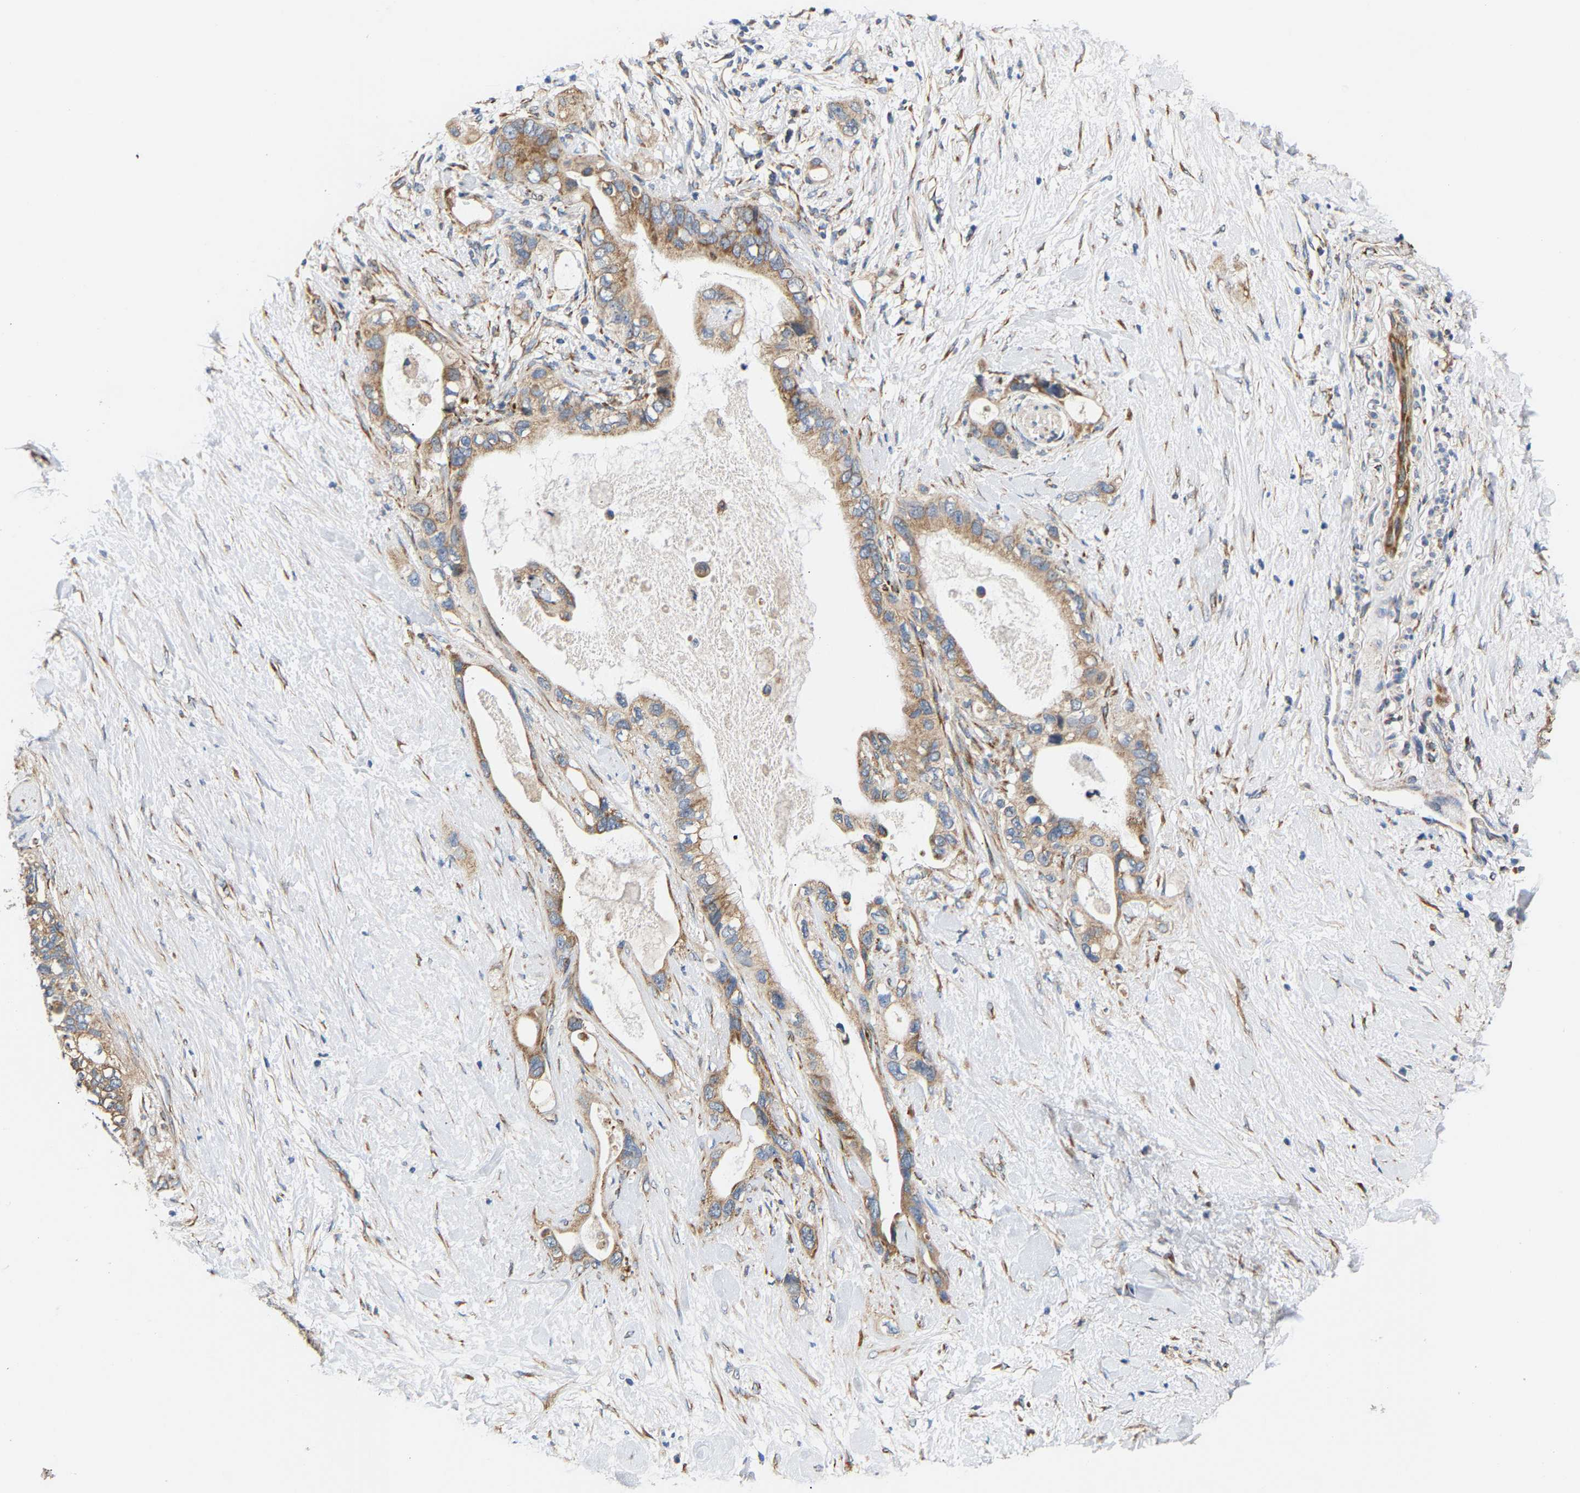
{"staining": {"intensity": "moderate", "quantity": ">75%", "location": "cytoplasmic/membranous"}, "tissue": "pancreatic cancer", "cell_type": "Tumor cells", "image_type": "cancer", "snomed": [{"axis": "morphology", "description": "Adenocarcinoma, NOS"}, {"axis": "topography", "description": "Pancreas"}], "caption": "Pancreatic adenocarcinoma stained for a protein demonstrates moderate cytoplasmic/membranous positivity in tumor cells.", "gene": "TMEM168", "patient": {"sex": "female", "age": 56}}